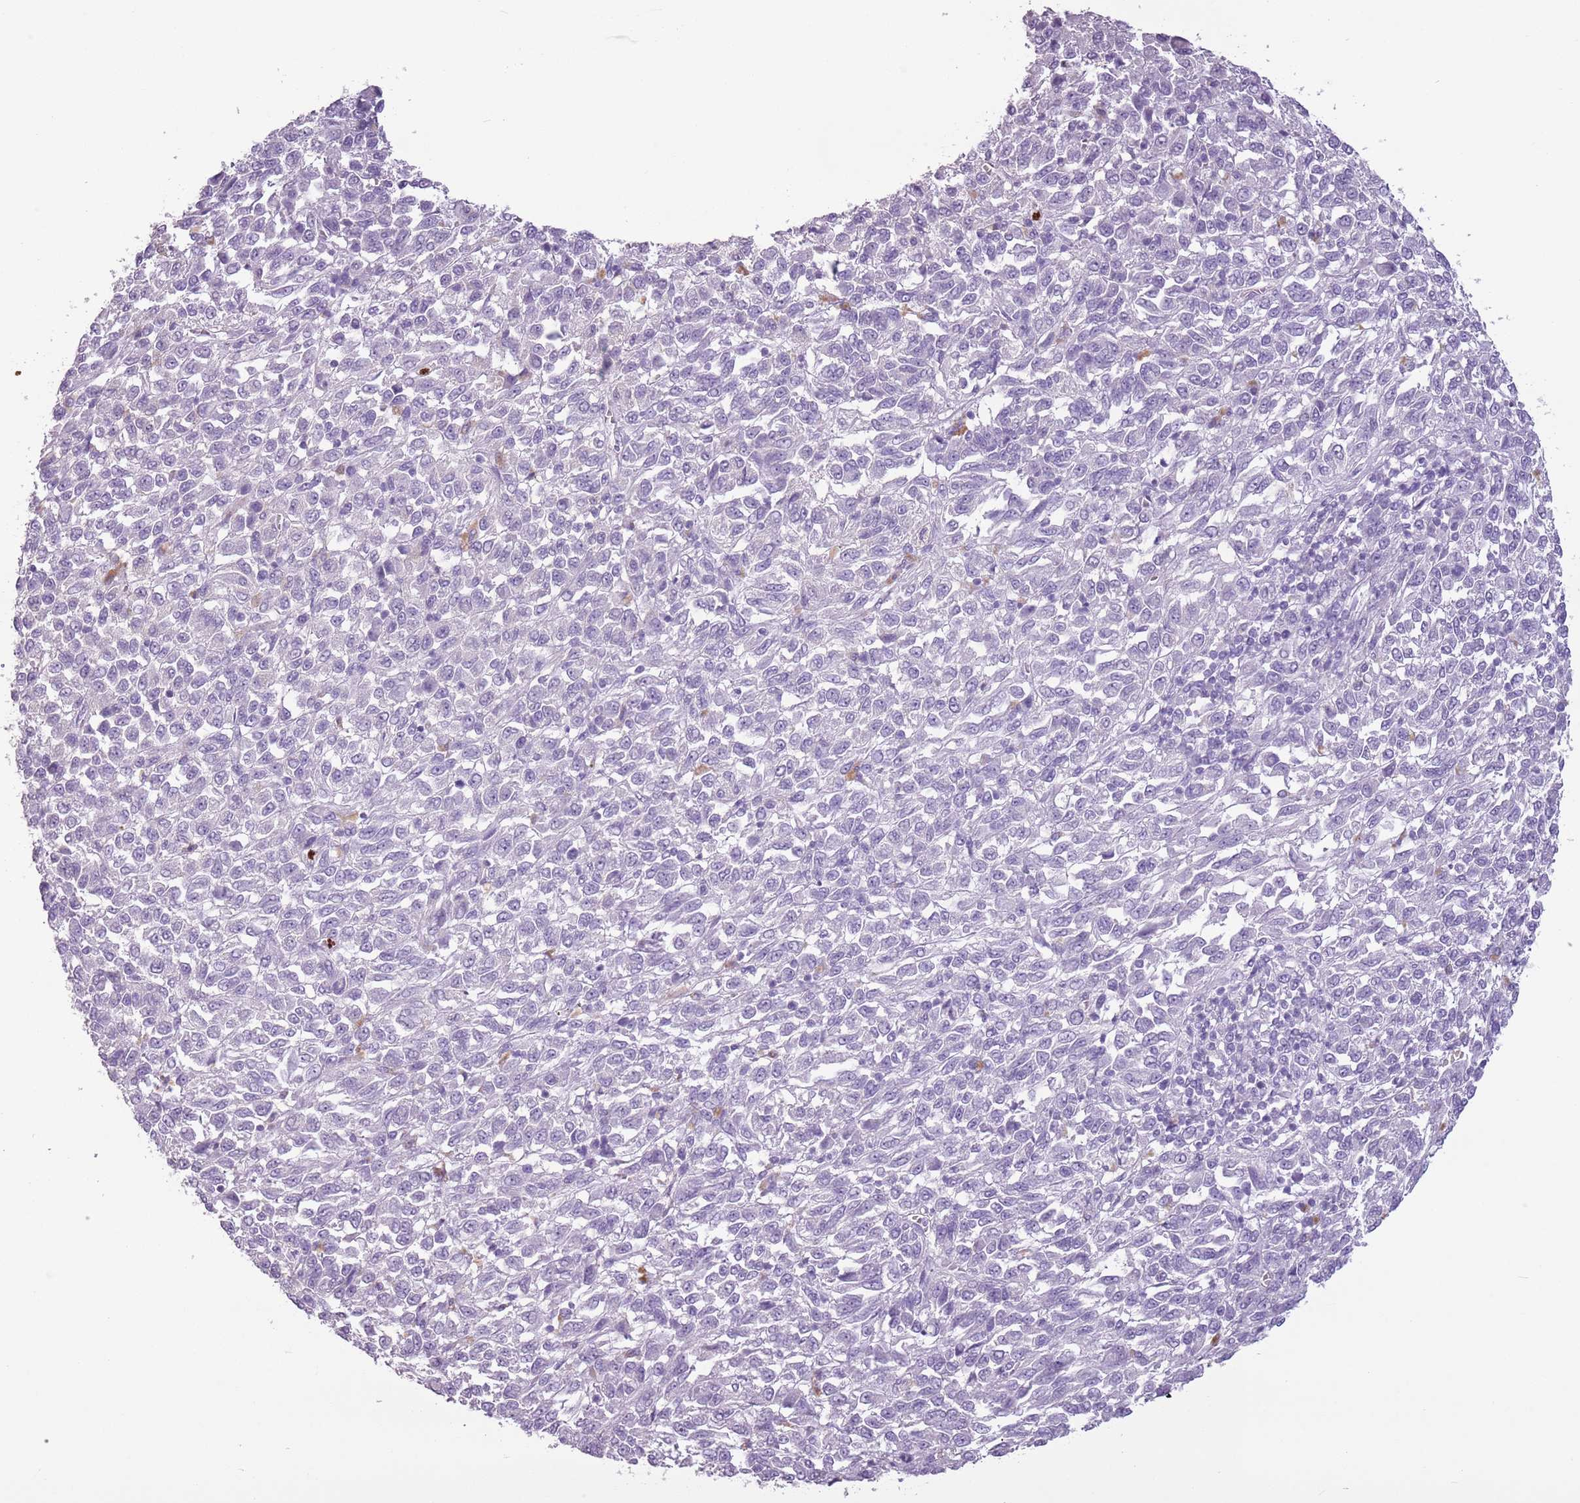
{"staining": {"intensity": "negative", "quantity": "none", "location": "none"}, "tissue": "melanoma", "cell_type": "Tumor cells", "image_type": "cancer", "snomed": [{"axis": "morphology", "description": "Malignant melanoma, Metastatic site"}, {"axis": "topography", "description": "Lung"}], "caption": "This is an IHC image of human melanoma. There is no positivity in tumor cells.", "gene": "CELF6", "patient": {"sex": "male", "age": 64}}